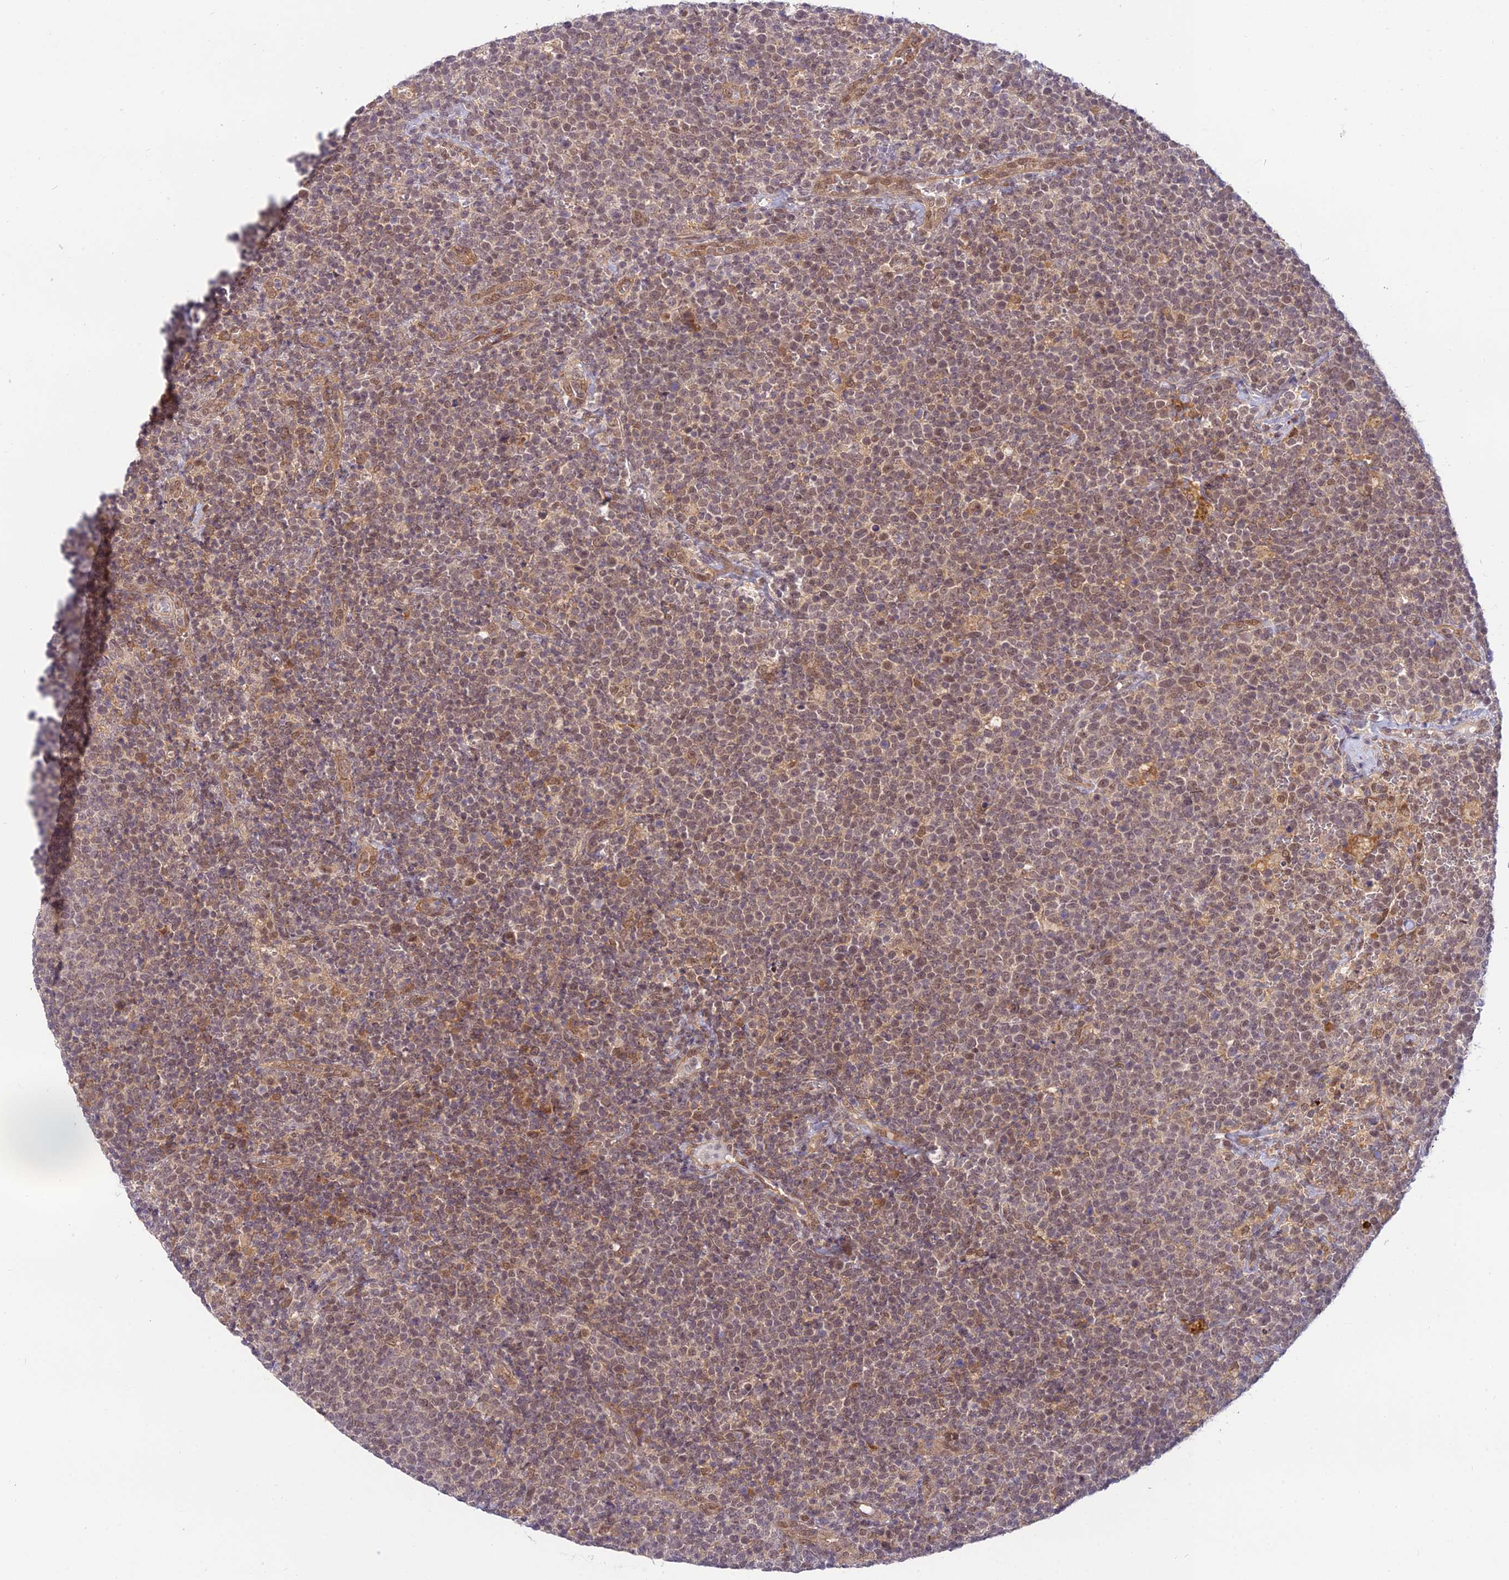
{"staining": {"intensity": "moderate", "quantity": "25%-75%", "location": "nuclear"}, "tissue": "lymphoma", "cell_type": "Tumor cells", "image_type": "cancer", "snomed": [{"axis": "morphology", "description": "Malignant lymphoma, non-Hodgkin's type, High grade"}, {"axis": "topography", "description": "Lymph node"}], "caption": "The micrograph demonstrates staining of malignant lymphoma, non-Hodgkin's type (high-grade), revealing moderate nuclear protein staining (brown color) within tumor cells.", "gene": "SKIC8", "patient": {"sex": "male", "age": 61}}